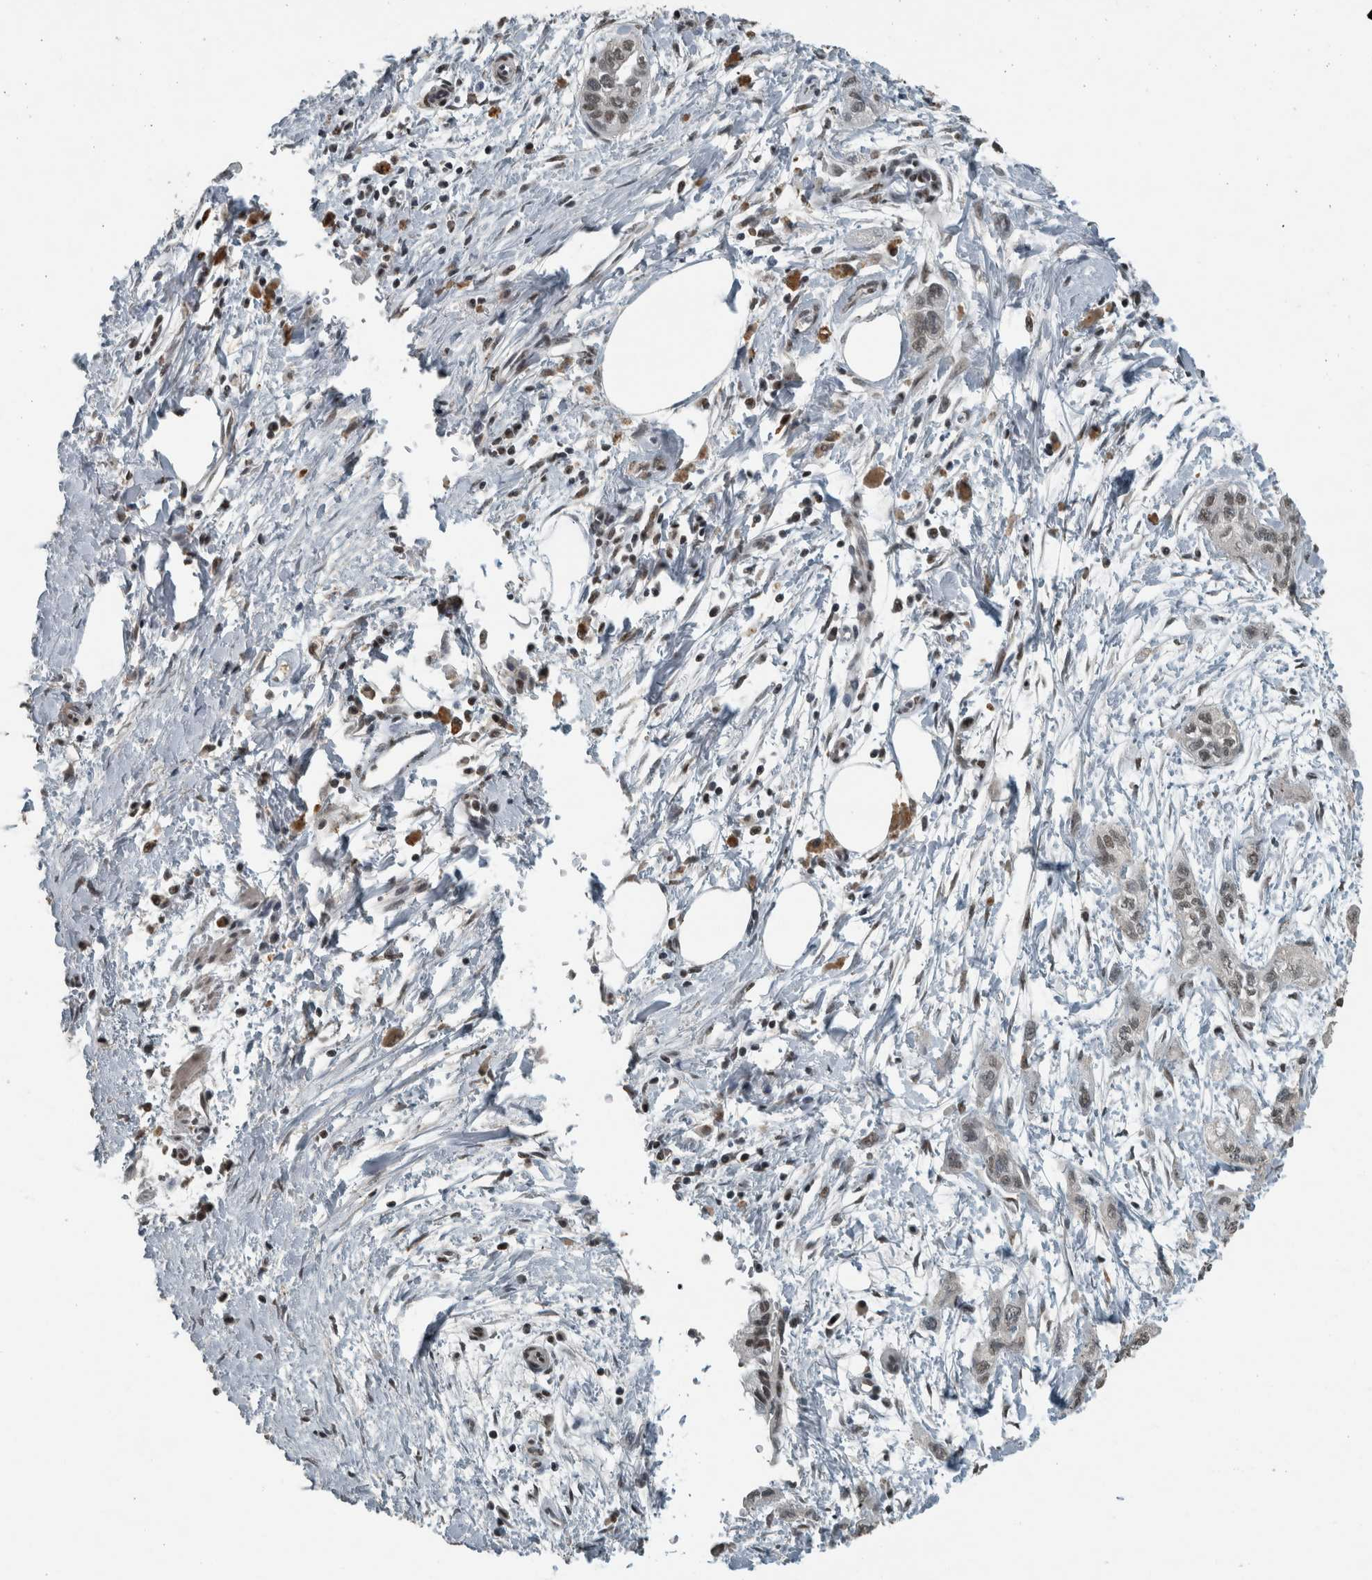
{"staining": {"intensity": "moderate", "quantity": "25%-75%", "location": "nuclear"}, "tissue": "pancreatic cancer", "cell_type": "Tumor cells", "image_type": "cancer", "snomed": [{"axis": "morphology", "description": "Adenocarcinoma, NOS"}, {"axis": "topography", "description": "Pancreas"}], "caption": "A medium amount of moderate nuclear staining is seen in about 25%-75% of tumor cells in adenocarcinoma (pancreatic) tissue.", "gene": "ZNF24", "patient": {"sex": "male", "age": 74}}